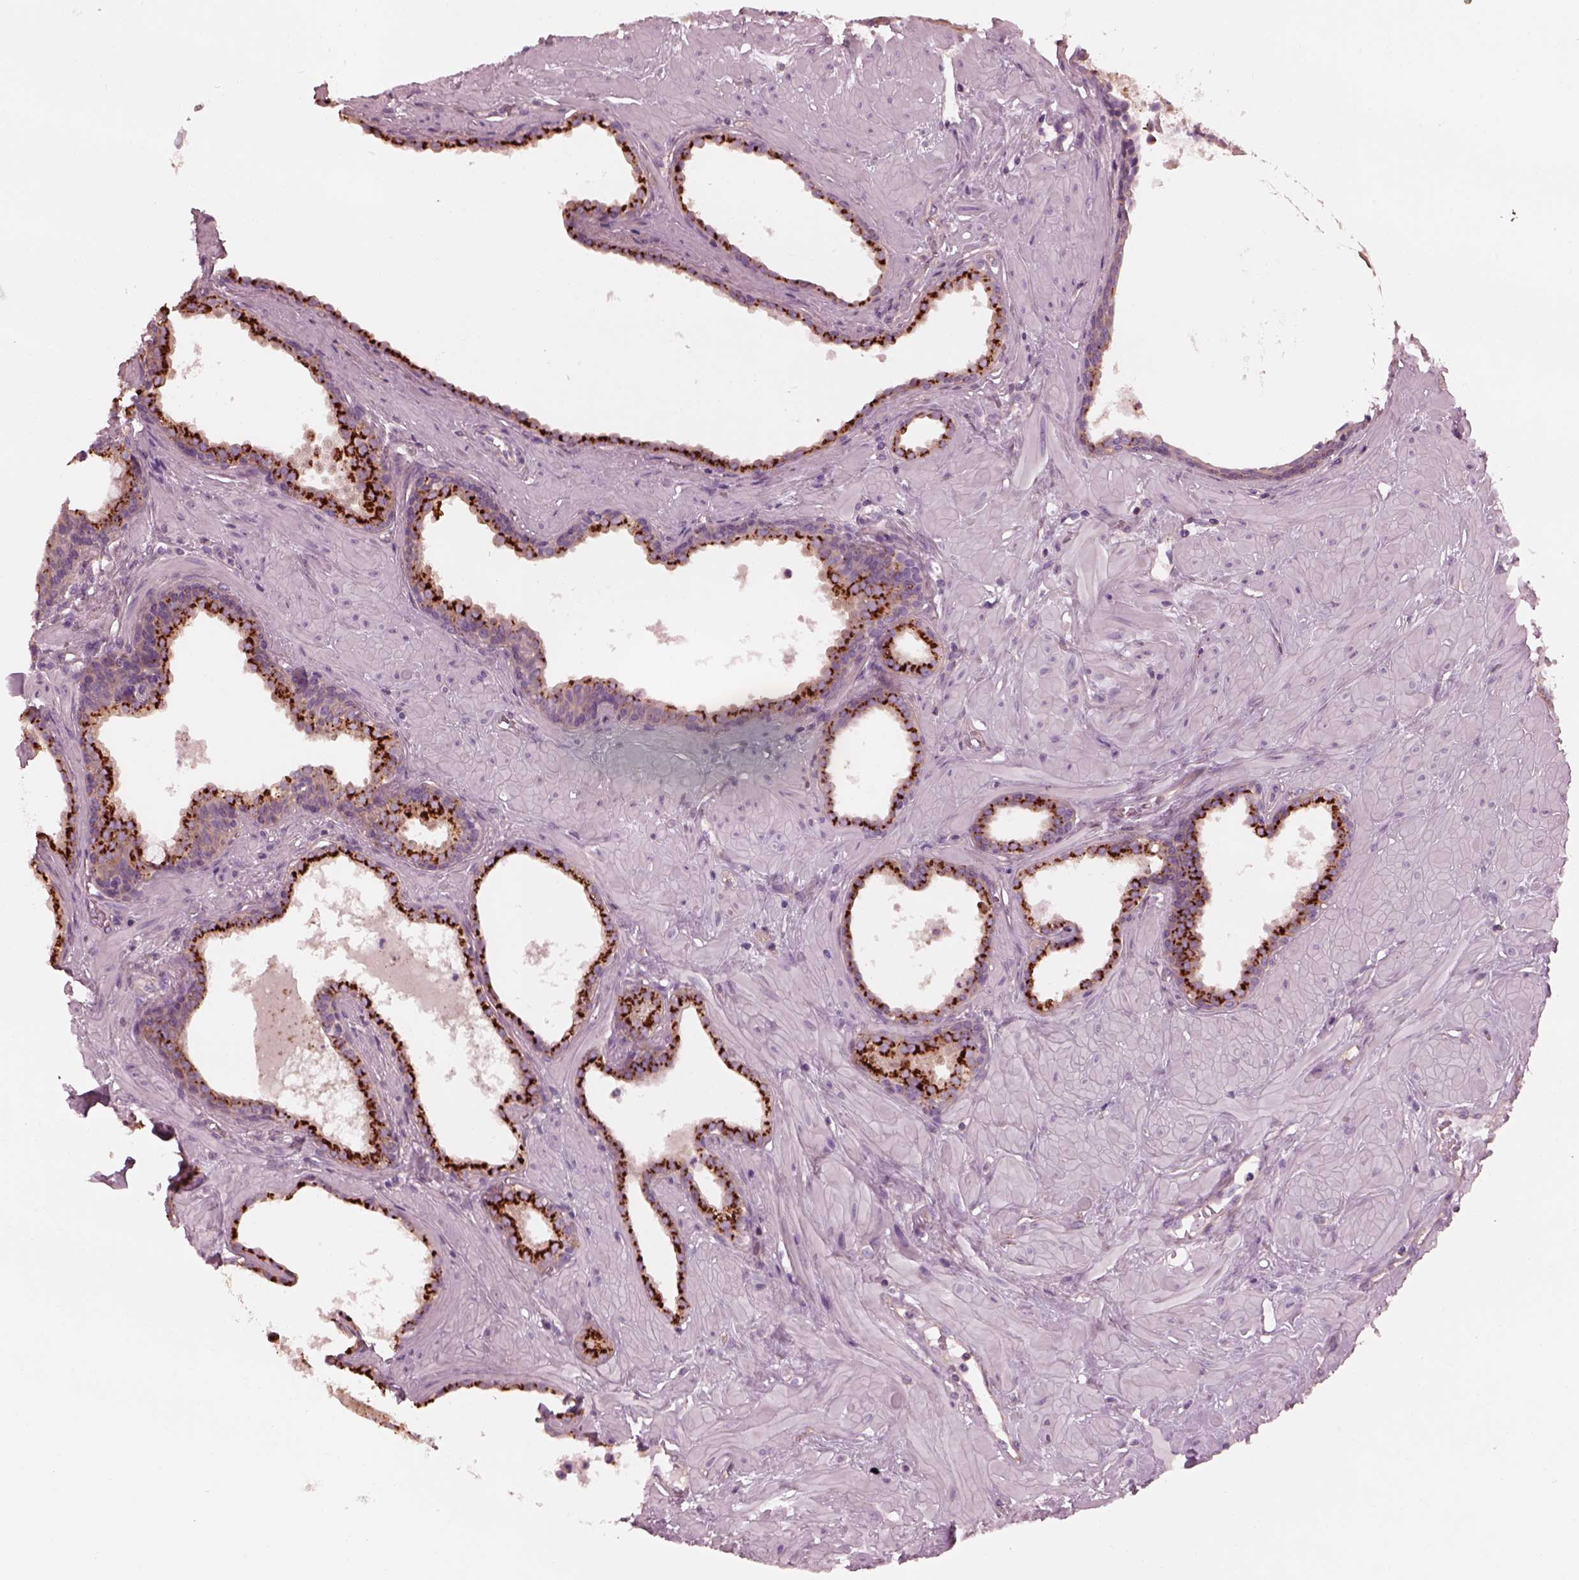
{"staining": {"intensity": "strong", "quantity": ">75%", "location": "cytoplasmic/membranous"}, "tissue": "prostate", "cell_type": "Glandular cells", "image_type": "normal", "snomed": [{"axis": "morphology", "description": "Normal tissue, NOS"}, {"axis": "topography", "description": "Prostate"}], "caption": "High-power microscopy captured an immunohistochemistry (IHC) image of benign prostate, revealing strong cytoplasmic/membranous expression in about >75% of glandular cells.", "gene": "ELAPOR1", "patient": {"sex": "male", "age": 48}}